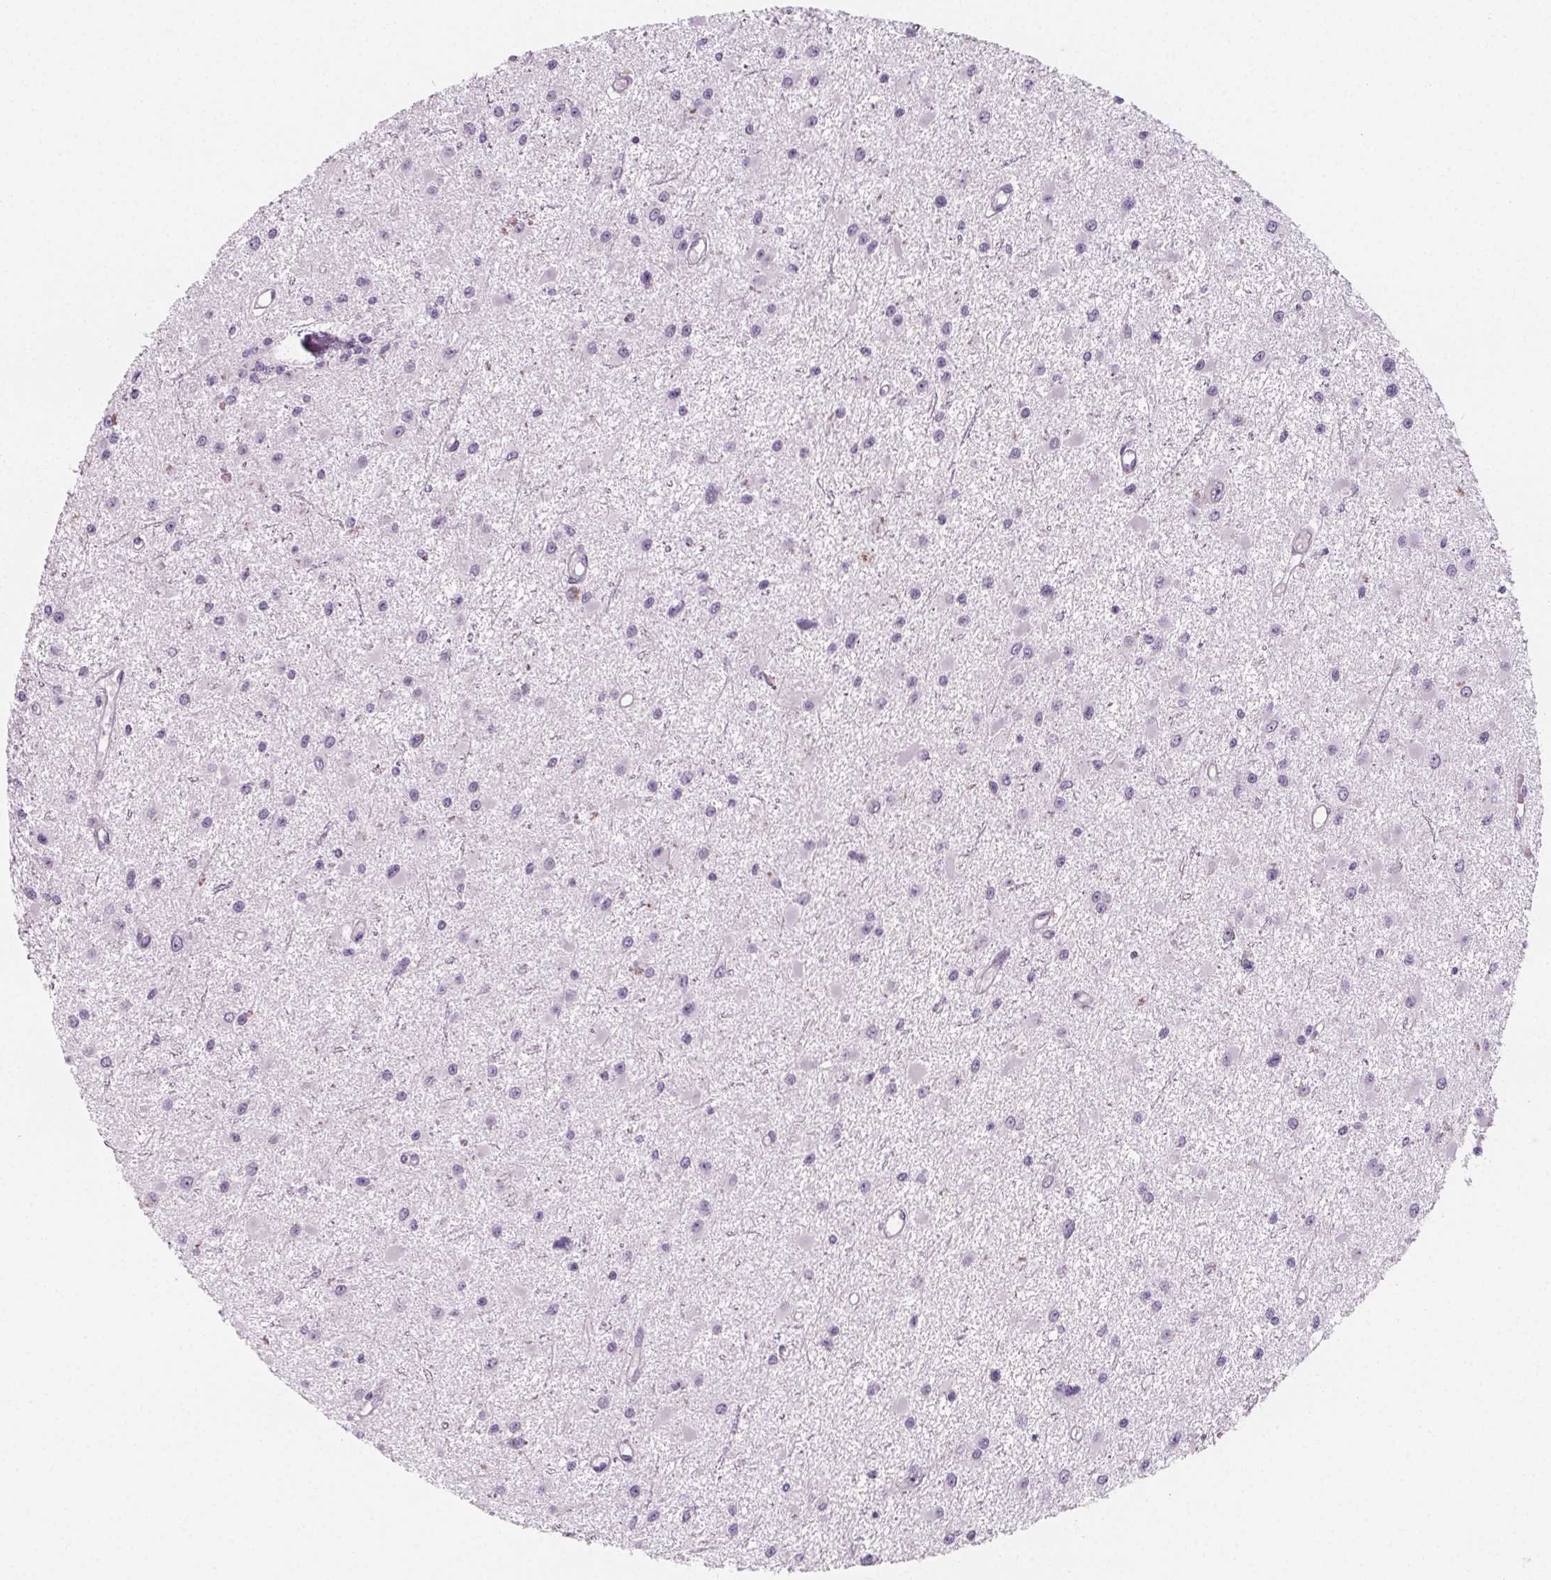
{"staining": {"intensity": "negative", "quantity": "none", "location": "none"}, "tissue": "glioma", "cell_type": "Tumor cells", "image_type": "cancer", "snomed": [{"axis": "morphology", "description": "Glioma, malignant, High grade"}, {"axis": "topography", "description": "Brain"}], "caption": "Tumor cells are negative for protein expression in human glioma. The staining was performed using DAB to visualize the protein expression in brown, while the nuclei were stained in blue with hematoxylin (Magnification: 20x).", "gene": "IL17C", "patient": {"sex": "male", "age": 54}}